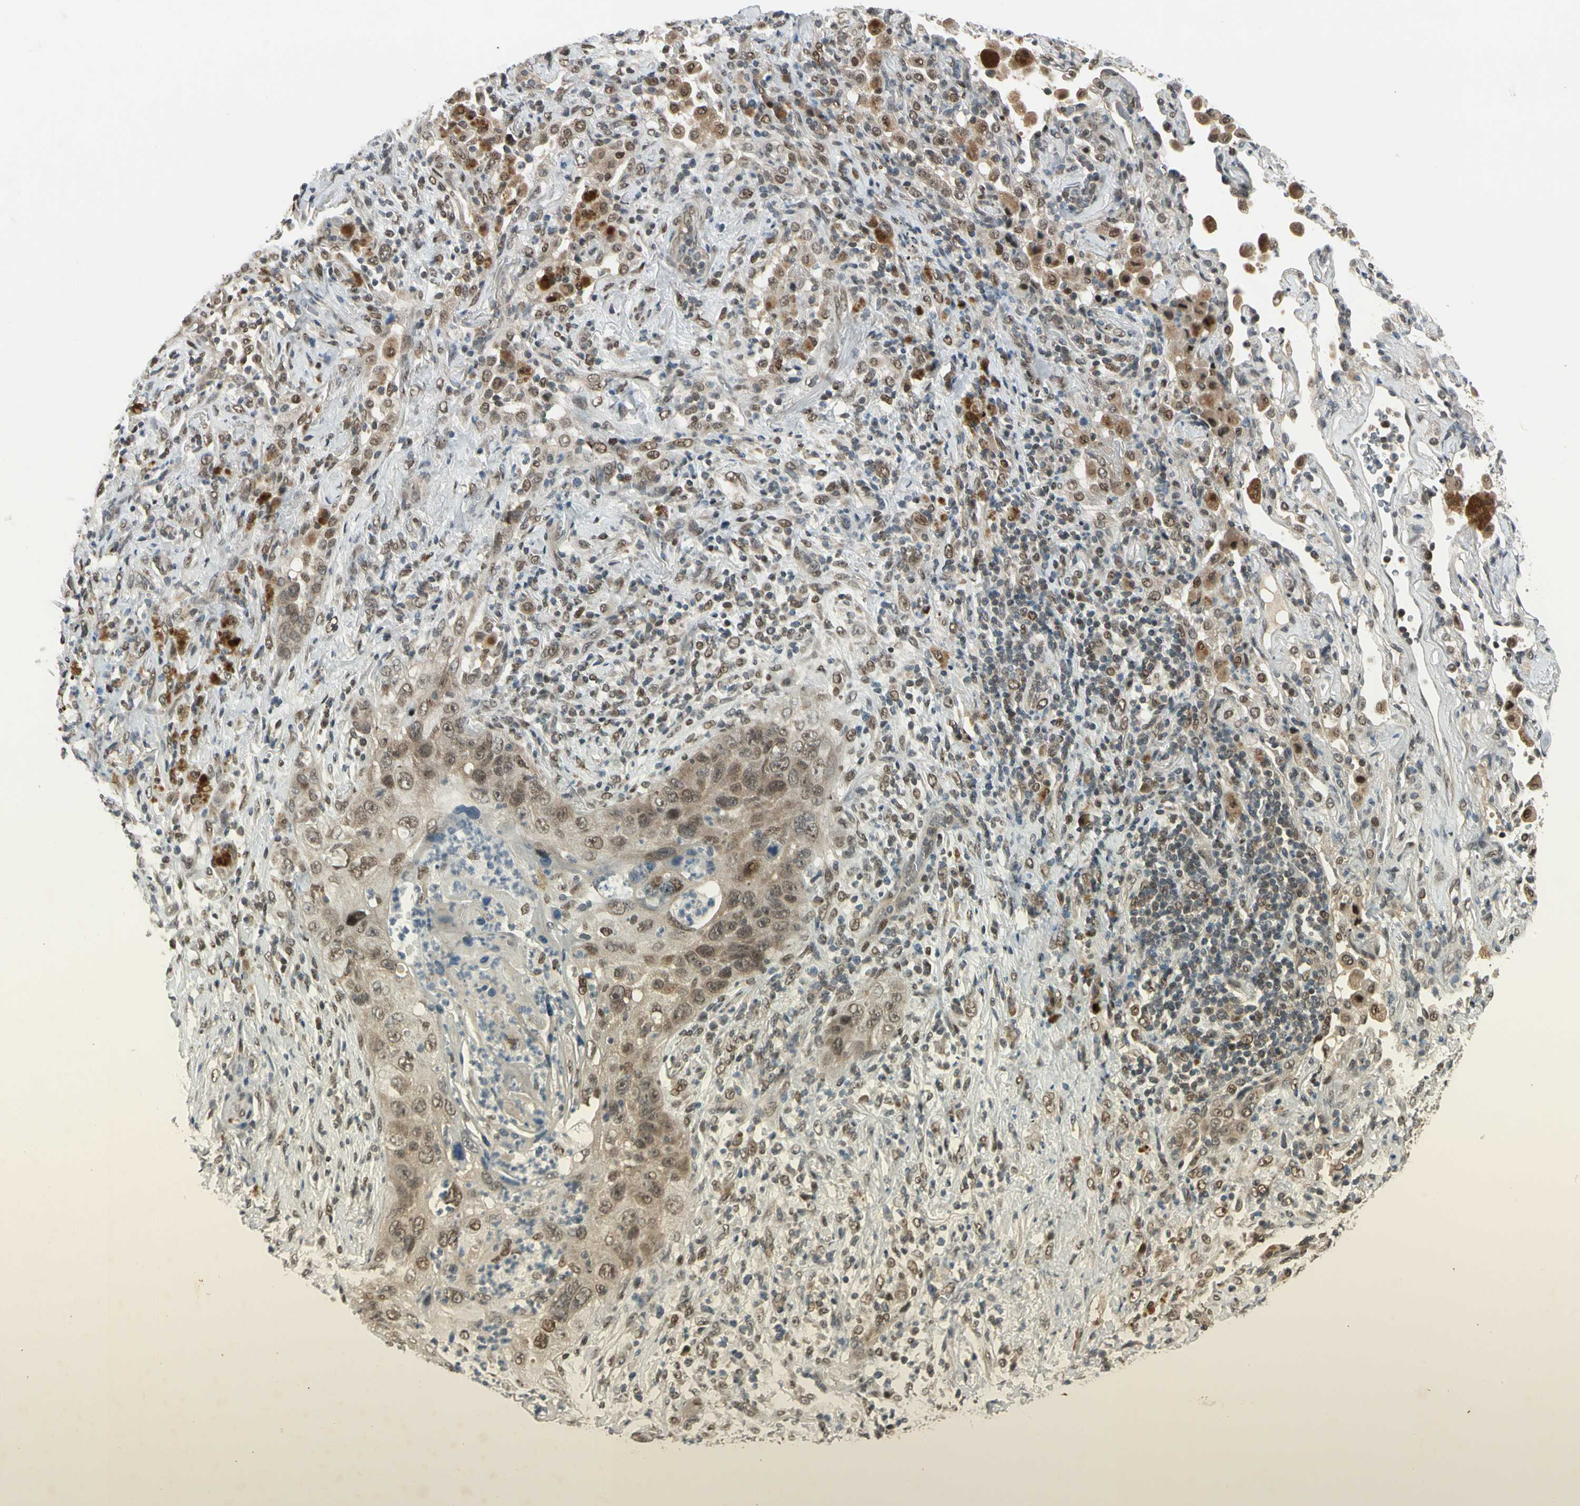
{"staining": {"intensity": "moderate", "quantity": ">75%", "location": "cytoplasmic/membranous"}, "tissue": "lung cancer", "cell_type": "Tumor cells", "image_type": "cancer", "snomed": [{"axis": "morphology", "description": "Squamous cell carcinoma, NOS"}, {"axis": "topography", "description": "Lung"}], "caption": "Lung cancer stained with IHC displays moderate cytoplasmic/membranous expression in approximately >75% of tumor cells. (DAB = brown stain, brightfield microscopy at high magnification).", "gene": "GTF3A", "patient": {"sex": "female", "age": 67}}